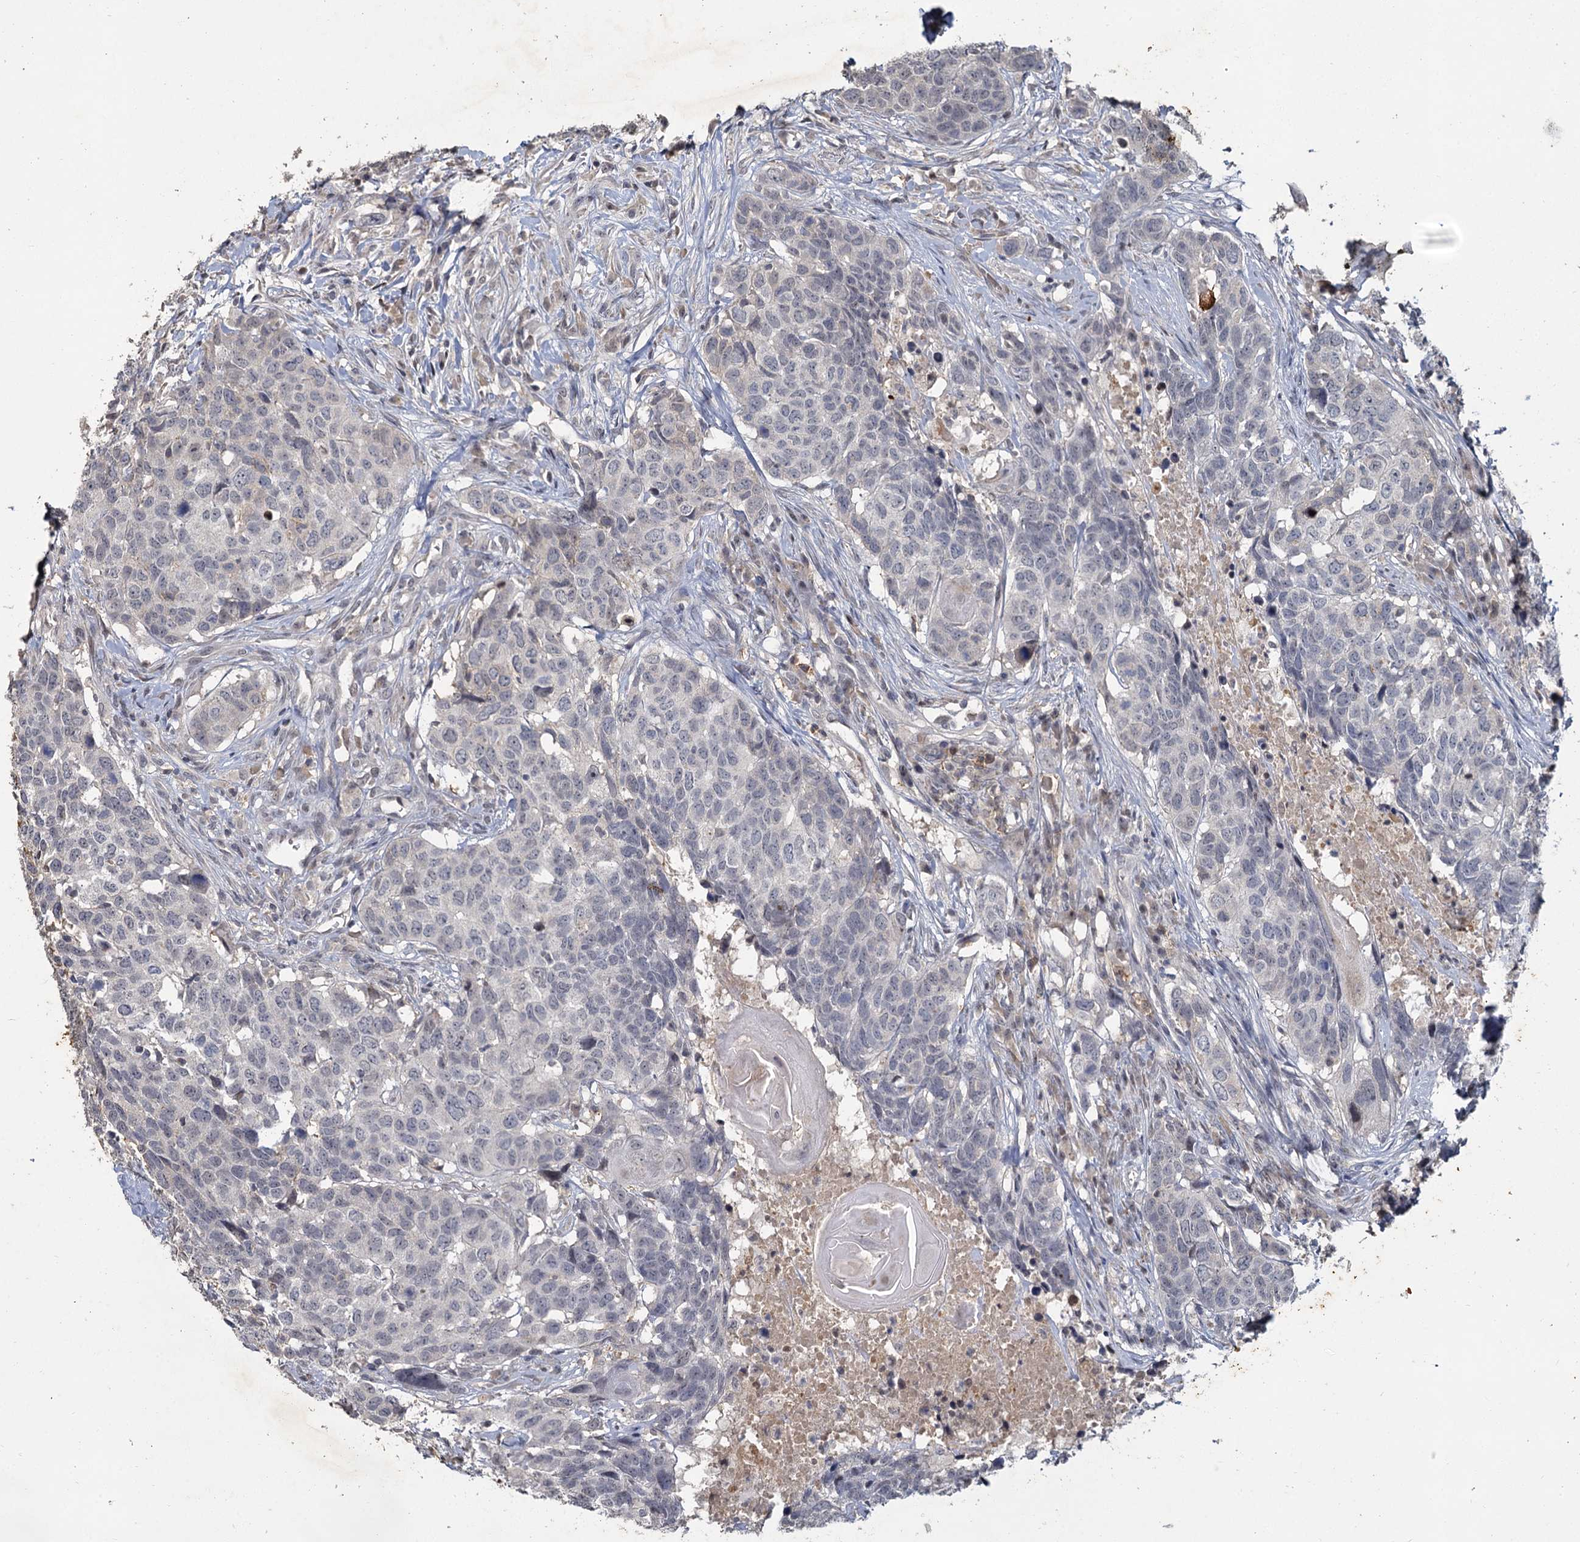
{"staining": {"intensity": "negative", "quantity": "none", "location": "none"}, "tissue": "head and neck cancer", "cell_type": "Tumor cells", "image_type": "cancer", "snomed": [{"axis": "morphology", "description": "Squamous cell carcinoma, NOS"}, {"axis": "topography", "description": "Head-Neck"}], "caption": "This is an immunohistochemistry (IHC) micrograph of squamous cell carcinoma (head and neck). There is no expression in tumor cells.", "gene": "MUCL1", "patient": {"sex": "male", "age": 66}}